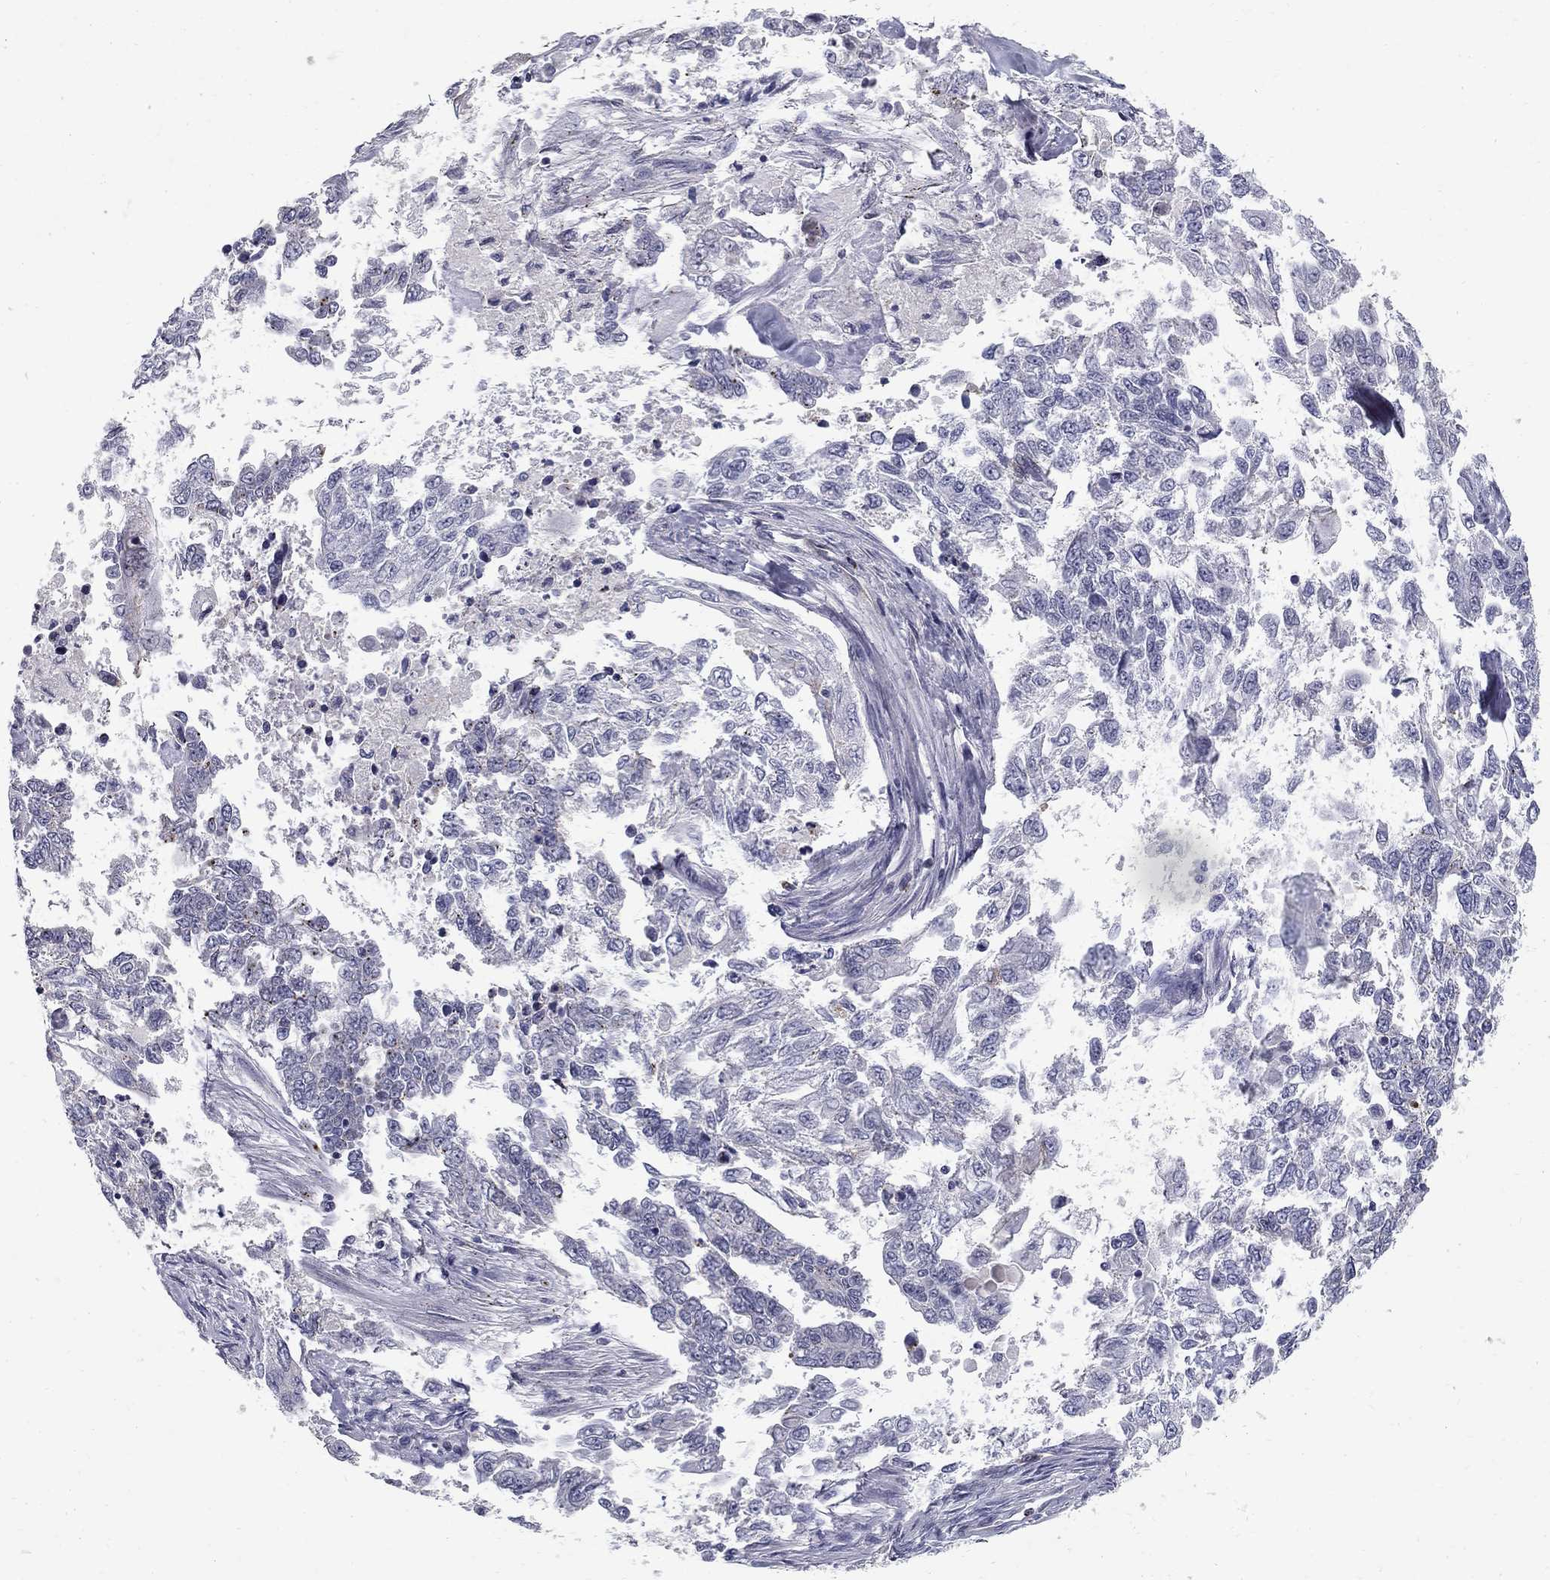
{"staining": {"intensity": "negative", "quantity": "none", "location": "none"}, "tissue": "endometrial cancer", "cell_type": "Tumor cells", "image_type": "cancer", "snomed": [{"axis": "morphology", "description": "Adenocarcinoma, NOS"}, {"axis": "topography", "description": "Uterus"}], "caption": "A high-resolution image shows immunohistochemistry staining of endometrial cancer, which shows no significant expression in tumor cells.", "gene": "CLIC6", "patient": {"sex": "female", "age": 59}}